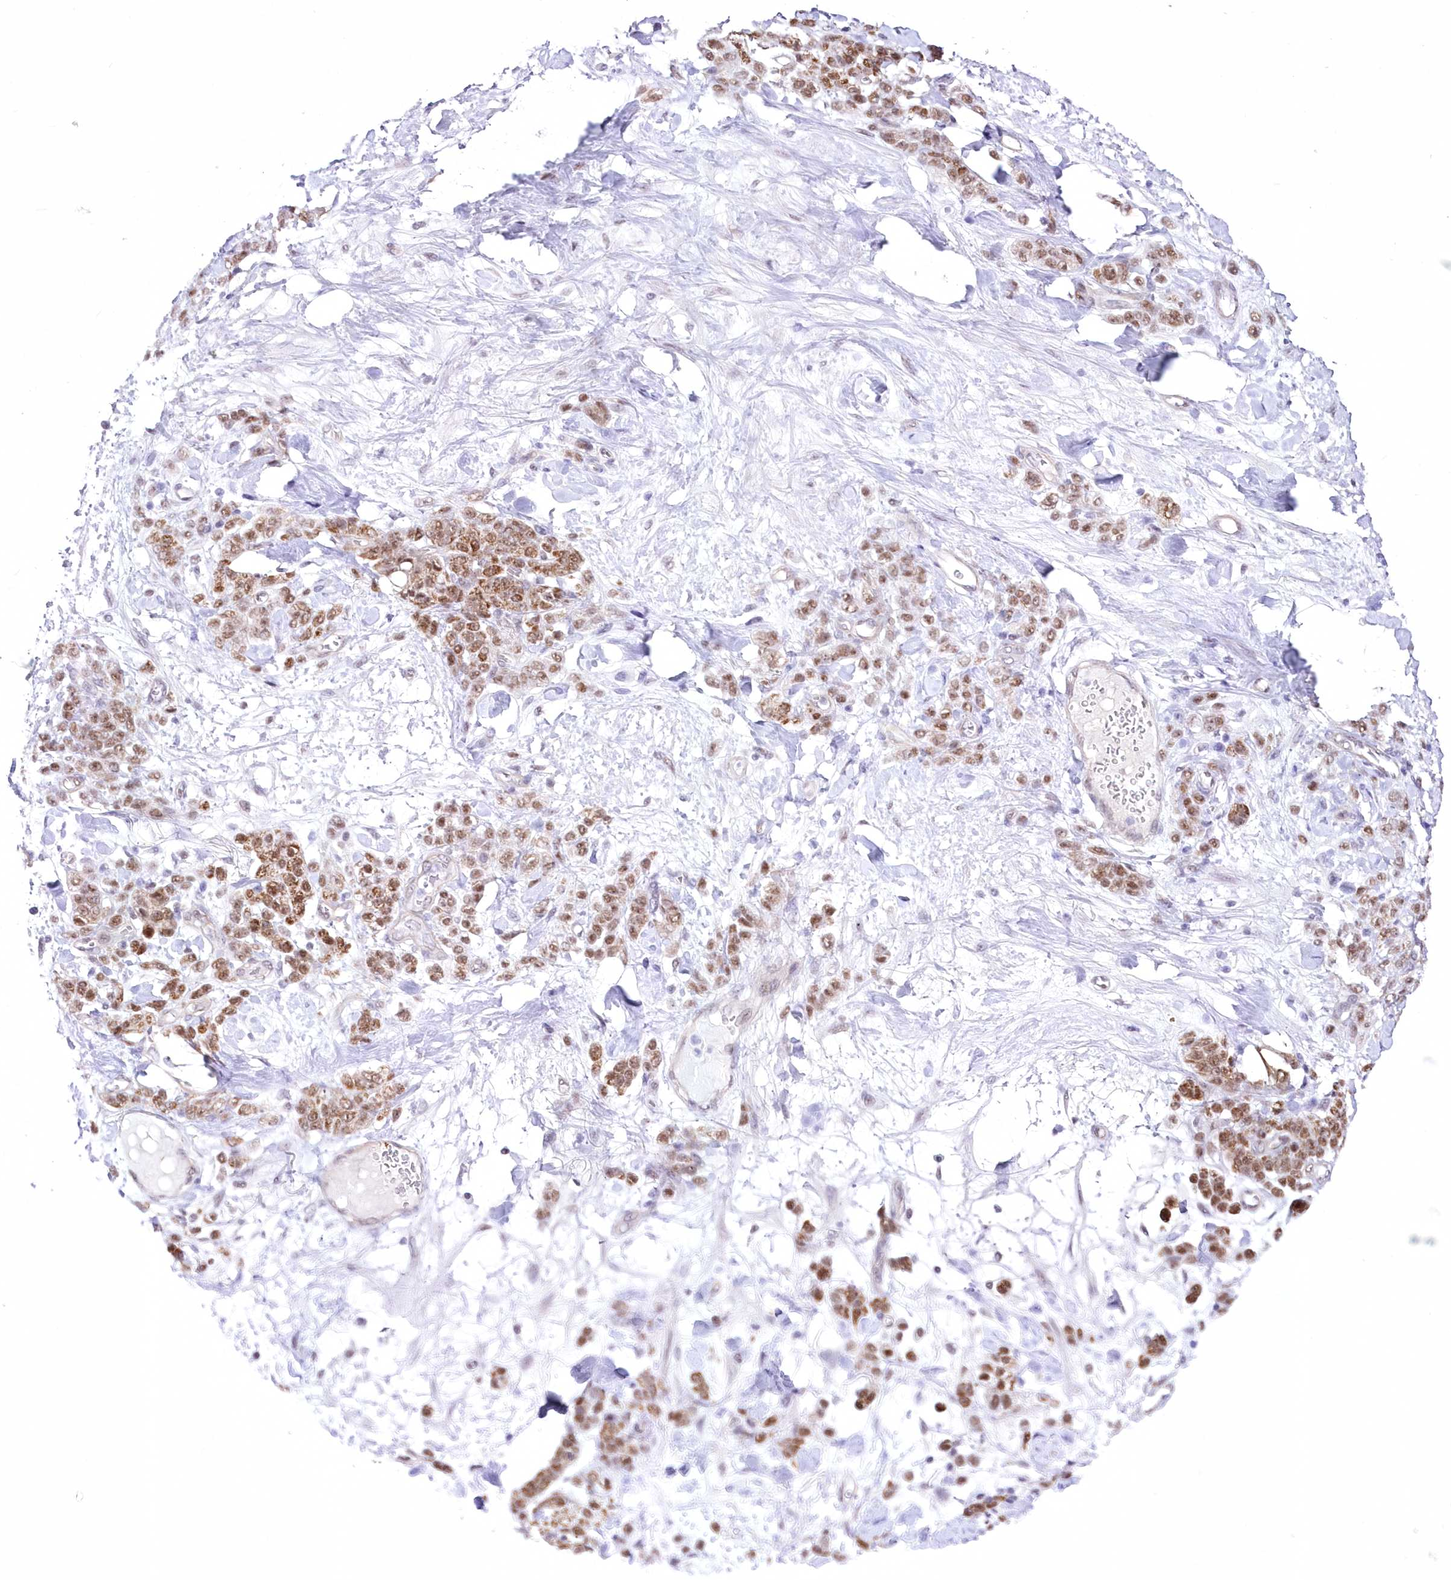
{"staining": {"intensity": "moderate", "quantity": ">75%", "location": "cytoplasmic/membranous,nuclear"}, "tissue": "stomach cancer", "cell_type": "Tumor cells", "image_type": "cancer", "snomed": [{"axis": "morphology", "description": "Normal tissue, NOS"}, {"axis": "morphology", "description": "Adenocarcinoma, NOS"}, {"axis": "topography", "description": "Stomach"}], "caption": "Protein expression analysis of human stomach cancer reveals moderate cytoplasmic/membranous and nuclear staining in approximately >75% of tumor cells. (DAB IHC, brown staining for protein, blue staining for nuclei).", "gene": "NSUN2", "patient": {"sex": "male", "age": 82}}